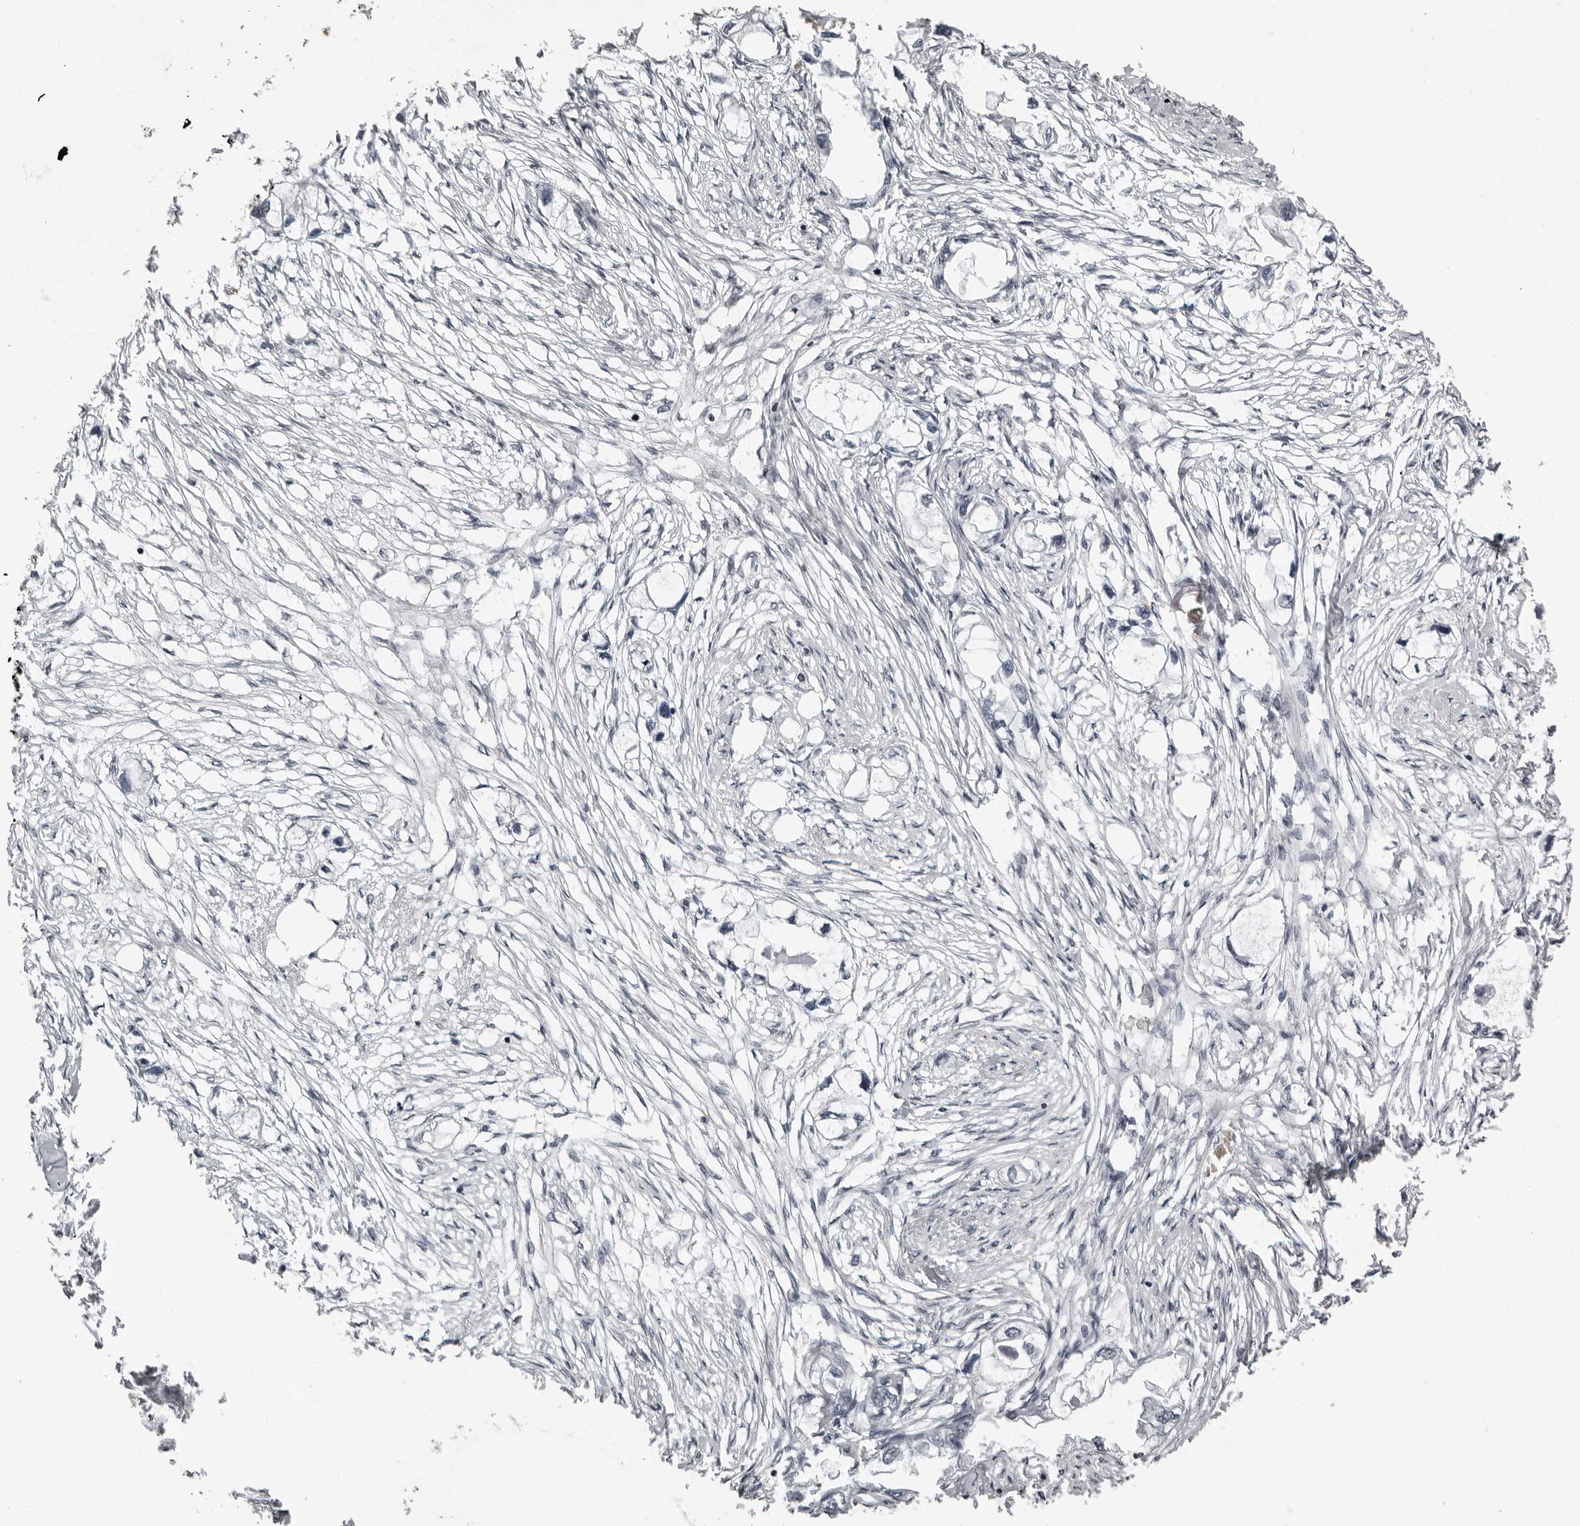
{"staining": {"intensity": "negative", "quantity": "none", "location": "none"}, "tissue": "endometrial cancer", "cell_type": "Tumor cells", "image_type": "cancer", "snomed": [{"axis": "morphology", "description": "Adenocarcinoma, NOS"}, {"axis": "morphology", "description": "Adenocarcinoma, metastatic, NOS"}, {"axis": "topography", "description": "Adipose tissue"}, {"axis": "topography", "description": "Endometrium"}], "caption": "Tumor cells show no significant positivity in endometrial adenocarcinoma. (DAB (3,3'-diaminobenzidine) IHC with hematoxylin counter stain).", "gene": "ORC1", "patient": {"sex": "female", "age": 67}}